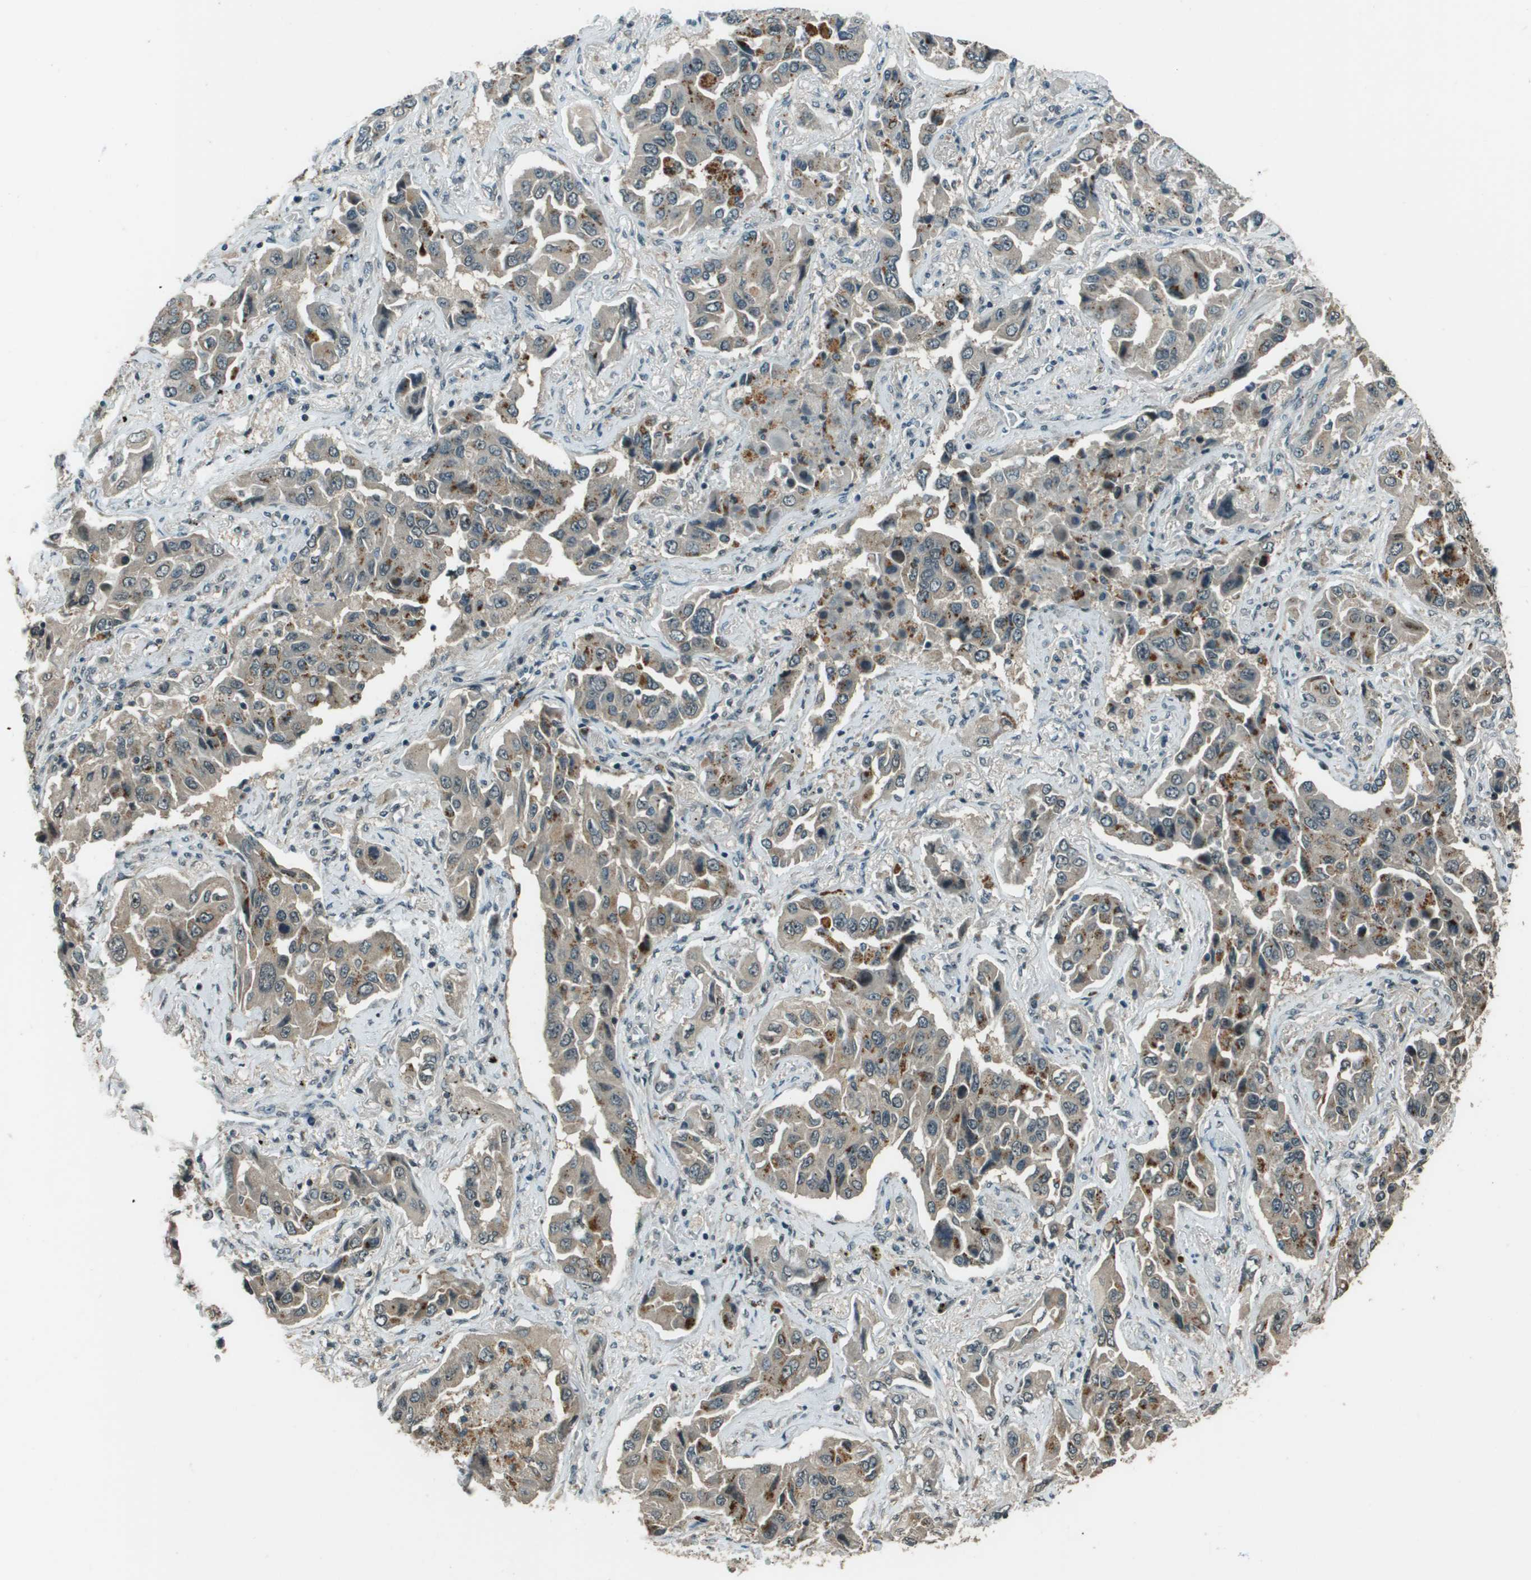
{"staining": {"intensity": "moderate", "quantity": "25%-75%", "location": "cytoplasmic/membranous"}, "tissue": "lung cancer", "cell_type": "Tumor cells", "image_type": "cancer", "snomed": [{"axis": "morphology", "description": "Adenocarcinoma, NOS"}, {"axis": "topography", "description": "Lung"}], "caption": "IHC (DAB (3,3'-diaminobenzidine)) staining of lung cancer (adenocarcinoma) exhibits moderate cytoplasmic/membranous protein expression in about 25%-75% of tumor cells. Using DAB (brown) and hematoxylin (blue) stains, captured at high magnification using brightfield microscopy.", "gene": "SDC3", "patient": {"sex": "female", "age": 65}}